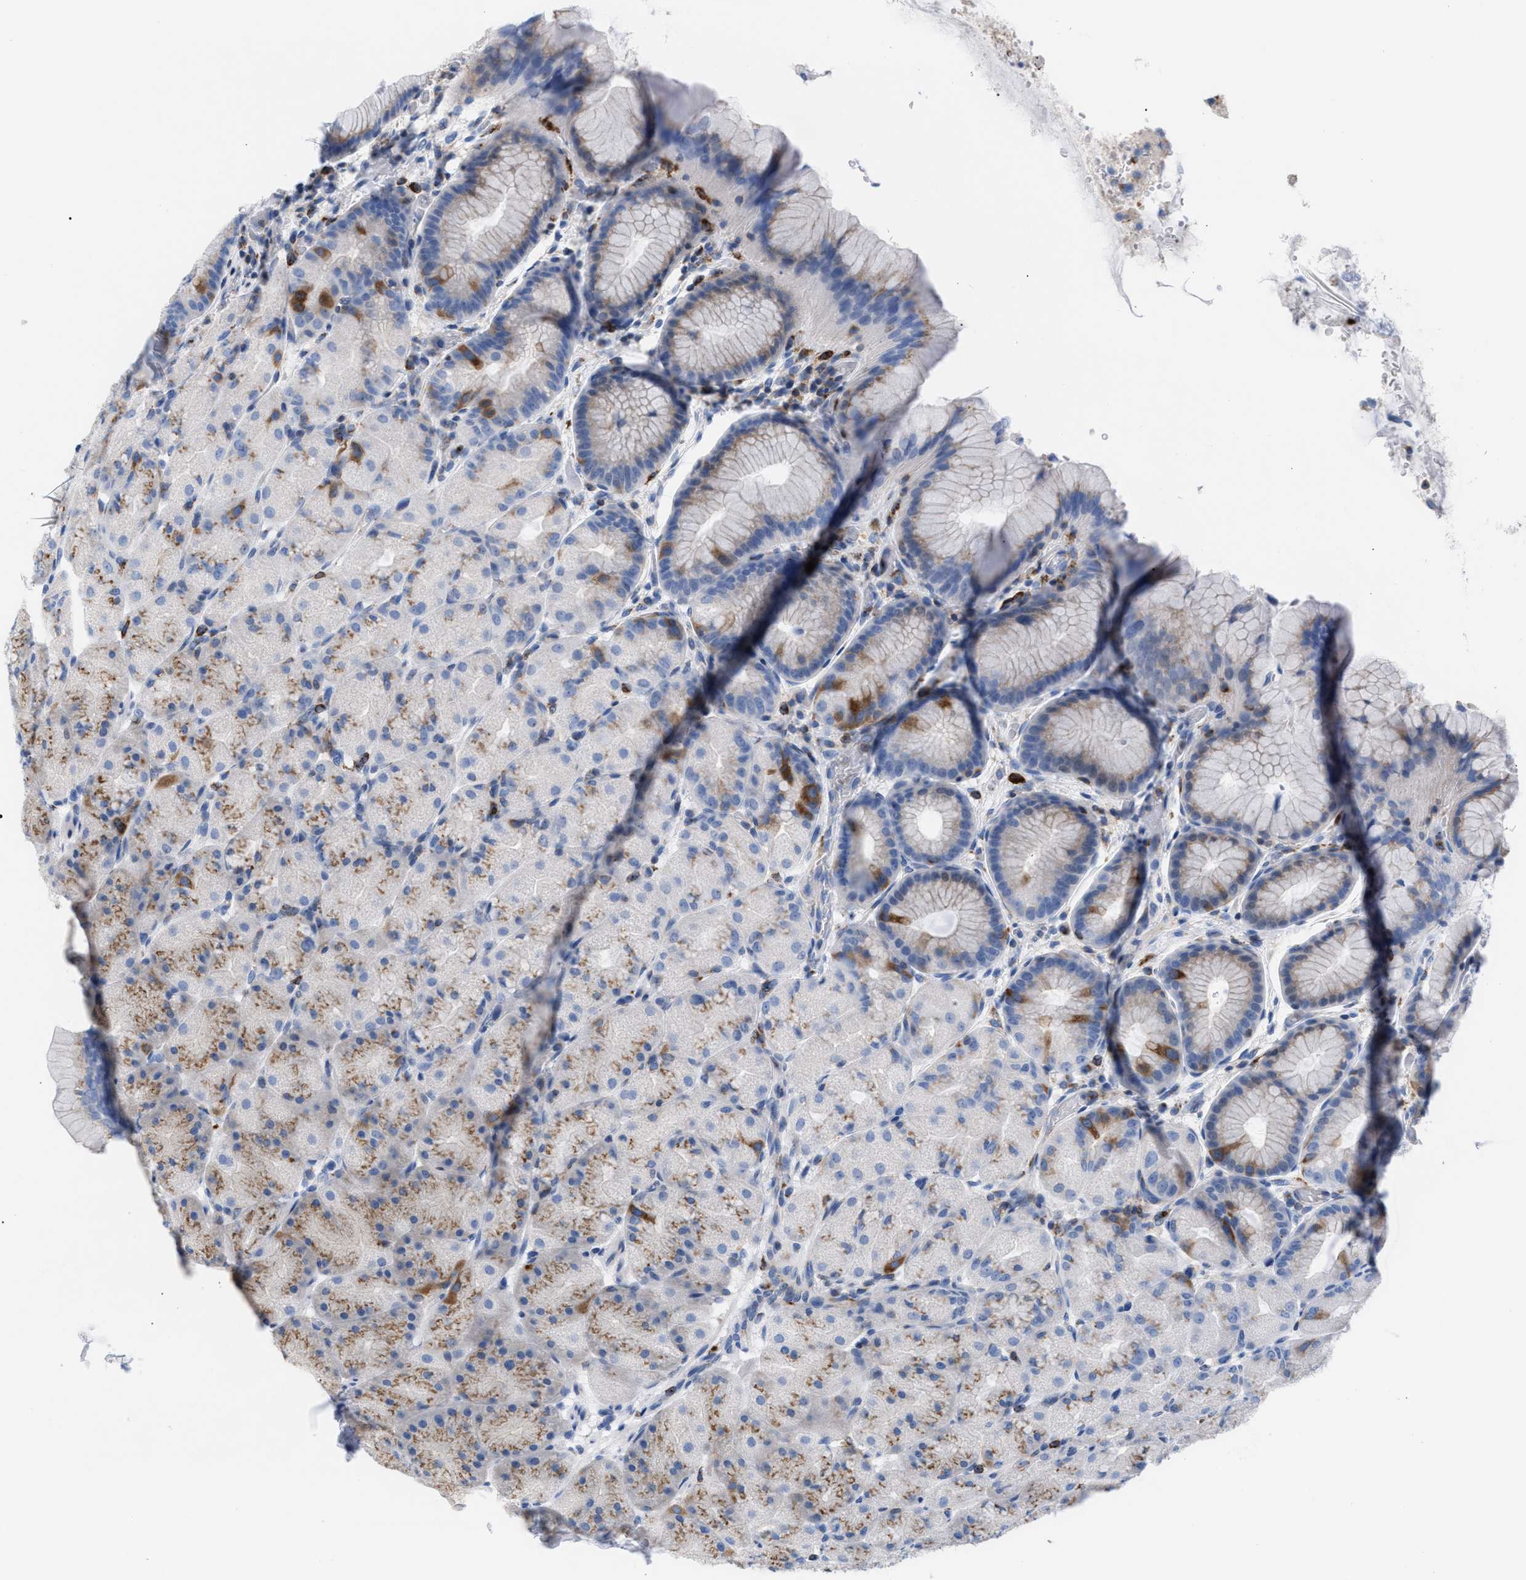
{"staining": {"intensity": "moderate", "quantity": "<25%", "location": "cytoplasmic/membranous"}, "tissue": "stomach", "cell_type": "Glandular cells", "image_type": "normal", "snomed": [{"axis": "morphology", "description": "Normal tissue, NOS"}, {"axis": "topography", "description": "Stomach, upper"}, {"axis": "topography", "description": "Stomach"}], "caption": "DAB (3,3'-diaminobenzidine) immunohistochemical staining of benign human stomach reveals moderate cytoplasmic/membranous protein expression in approximately <25% of glandular cells.", "gene": "TACC3", "patient": {"sex": "male", "age": 48}}